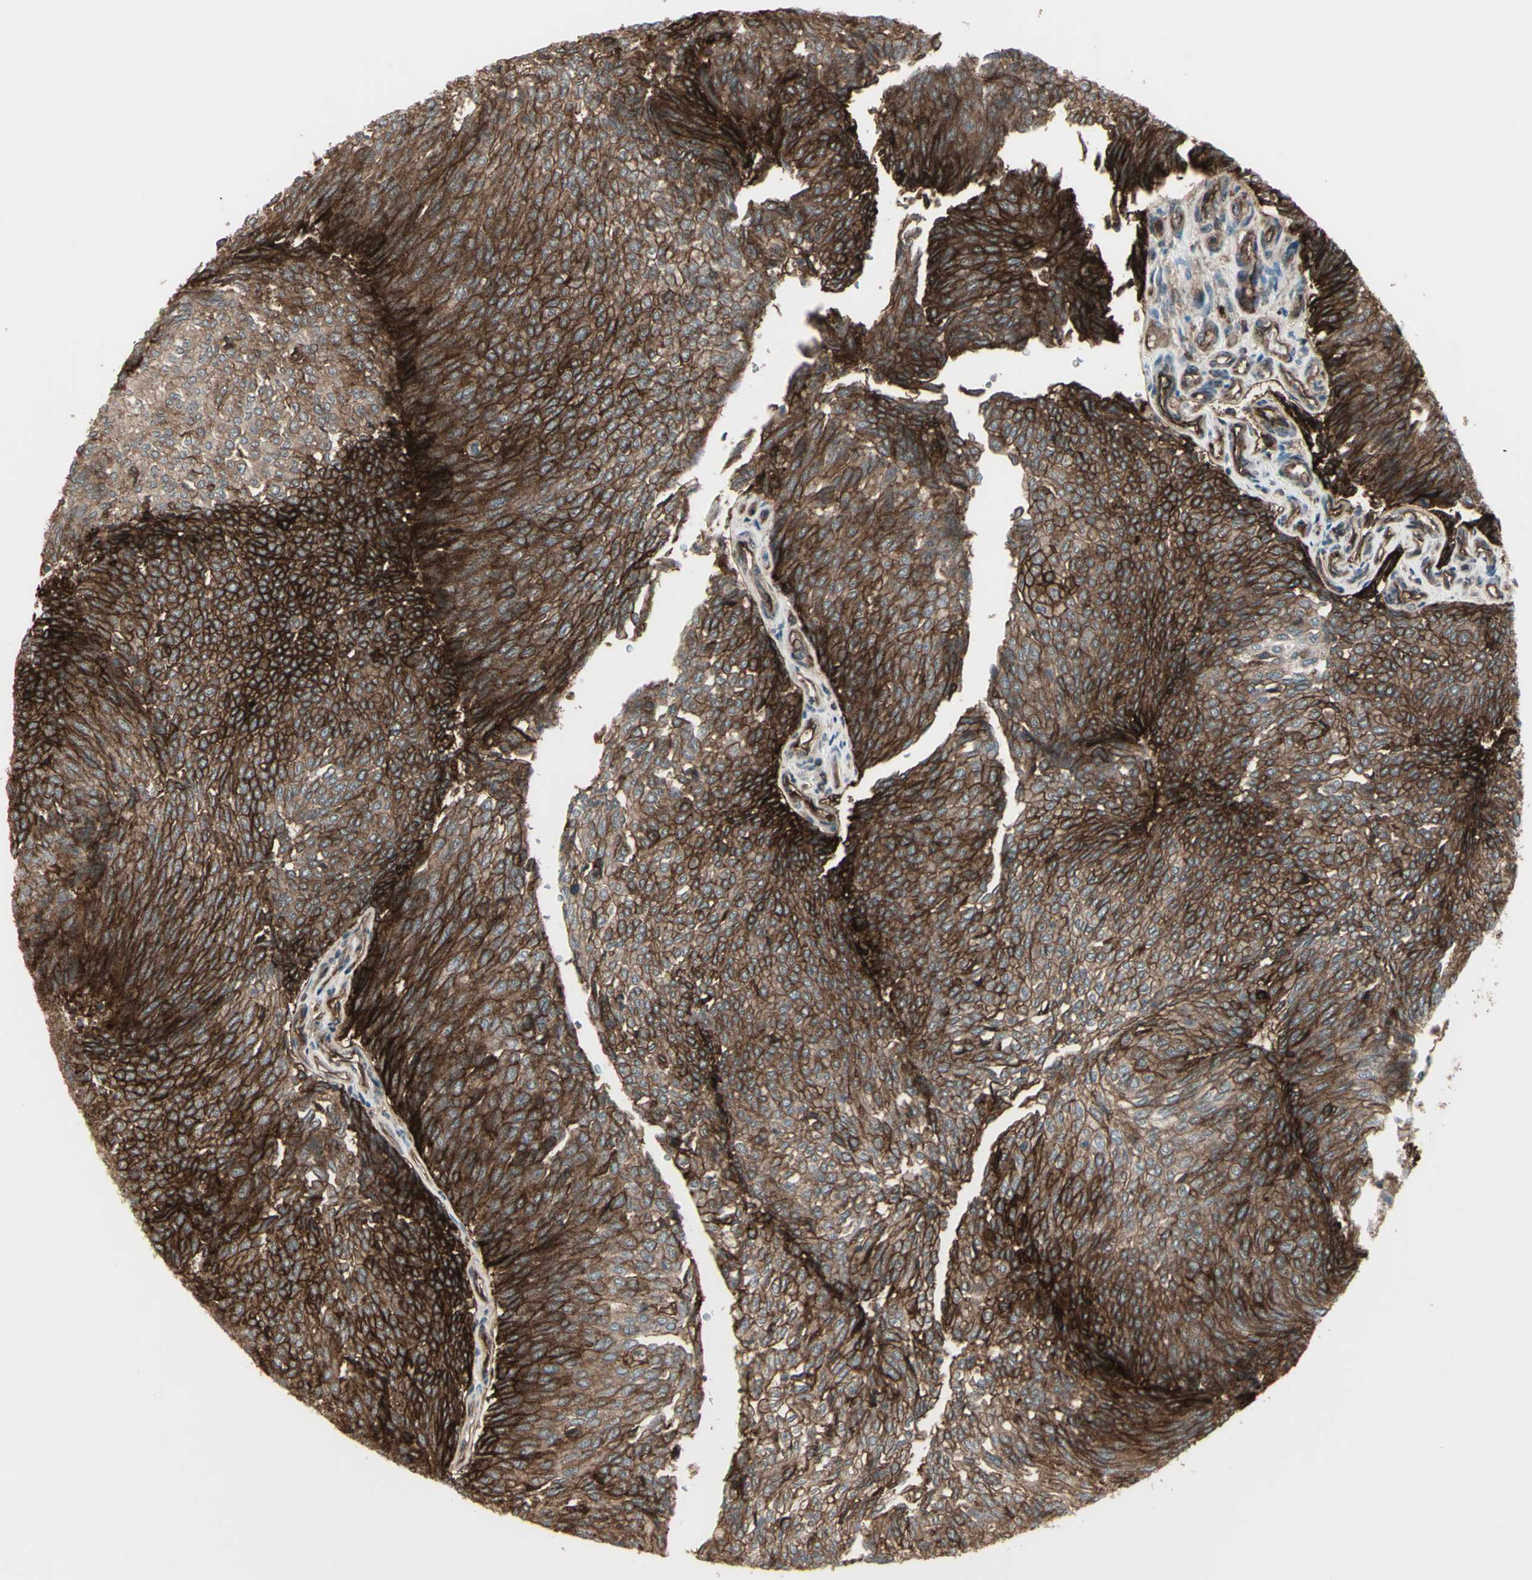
{"staining": {"intensity": "strong", "quantity": ">75%", "location": "cytoplasmic/membranous"}, "tissue": "urothelial cancer", "cell_type": "Tumor cells", "image_type": "cancer", "snomed": [{"axis": "morphology", "description": "Urothelial carcinoma, Low grade"}, {"axis": "topography", "description": "Urinary bladder"}], "caption": "Immunohistochemical staining of human urothelial cancer exhibits strong cytoplasmic/membranous protein expression in approximately >75% of tumor cells.", "gene": "FXYD5", "patient": {"sex": "female", "age": 79}}